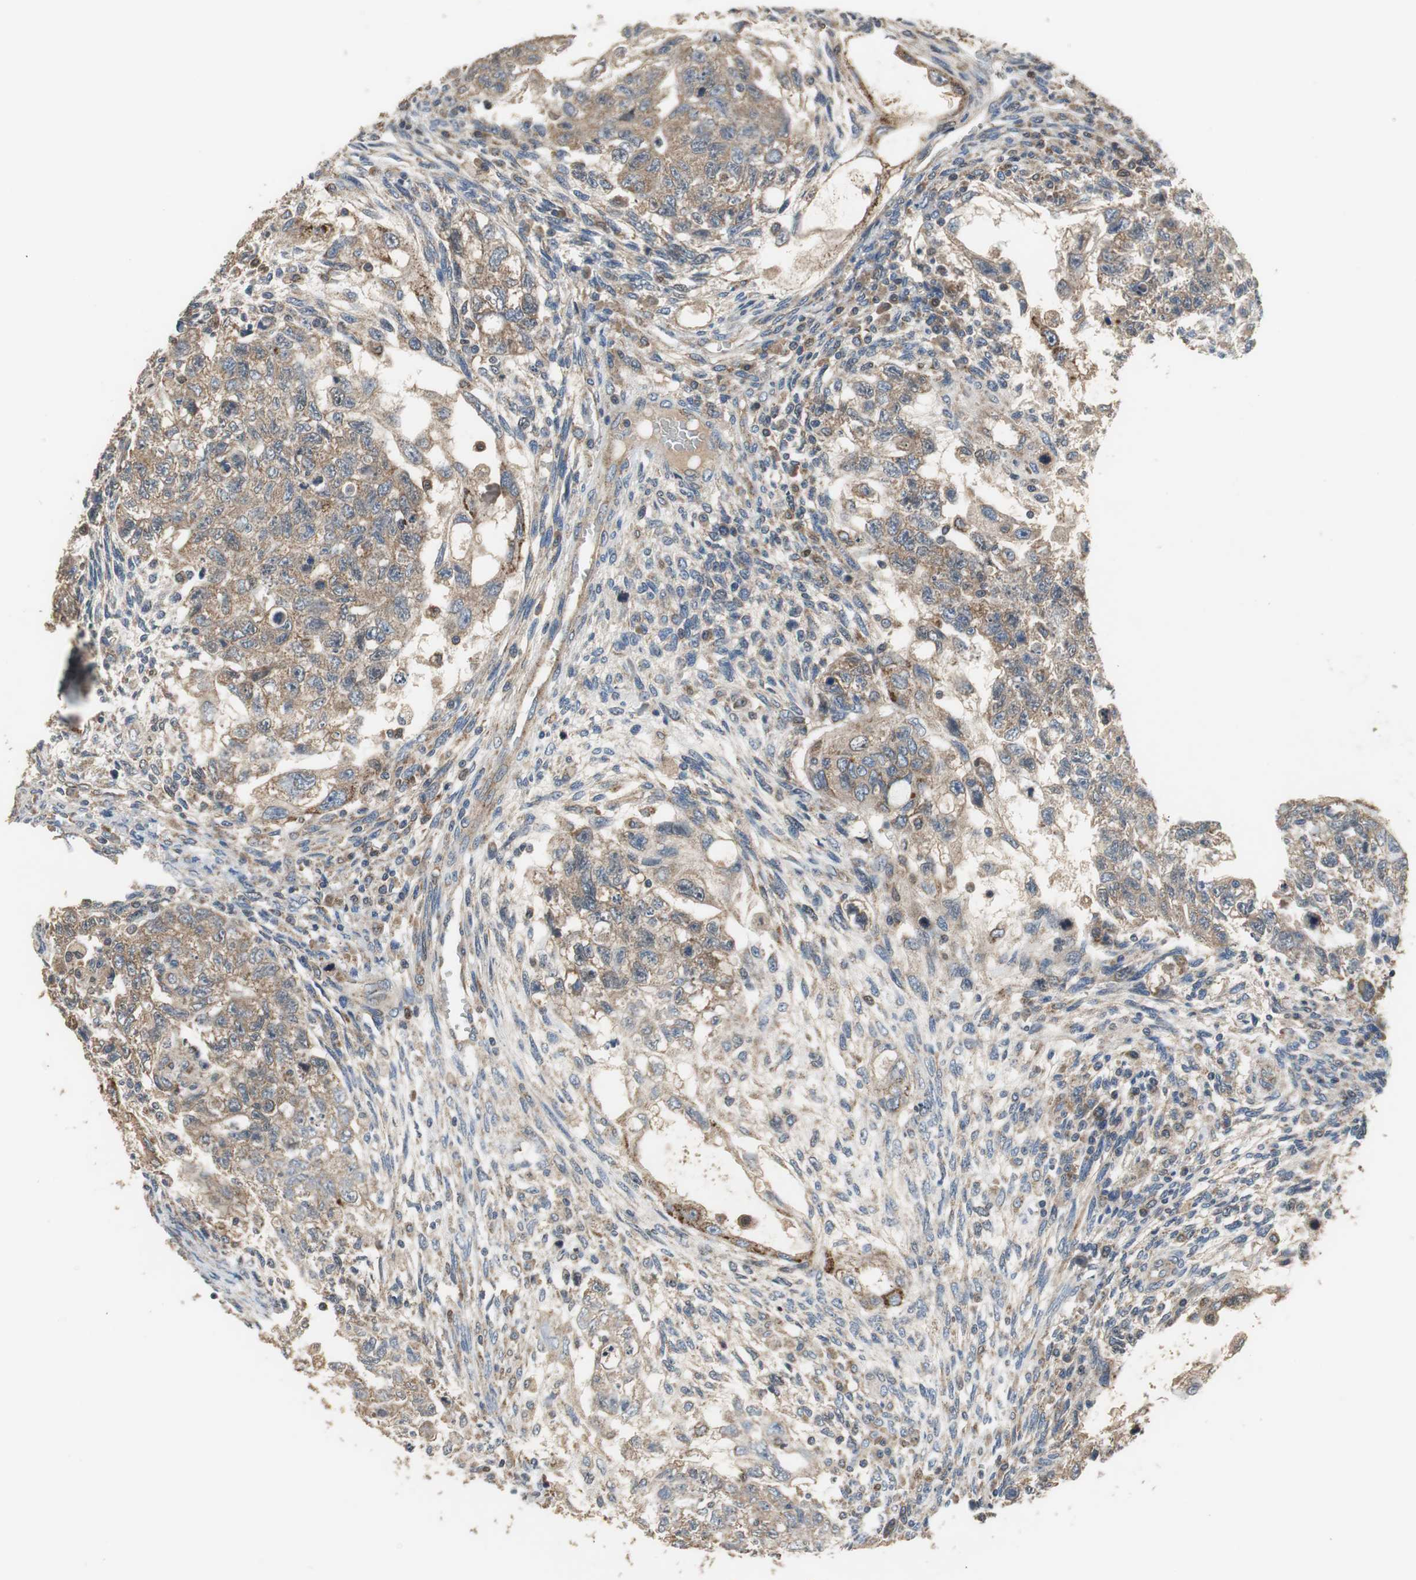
{"staining": {"intensity": "moderate", "quantity": ">75%", "location": "cytoplasmic/membranous"}, "tissue": "testis cancer", "cell_type": "Tumor cells", "image_type": "cancer", "snomed": [{"axis": "morphology", "description": "Normal tissue, NOS"}, {"axis": "morphology", "description": "Carcinoma, Embryonal, NOS"}, {"axis": "topography", "description": "Testis"}], "caption": "Protein staining exhibits moderate cytoplasmic/membranous positivity in approximately >75% of tumor cells in testis cancer.", "gene": "PI4KB", "patient": {"sex": "male", "age": 36}}